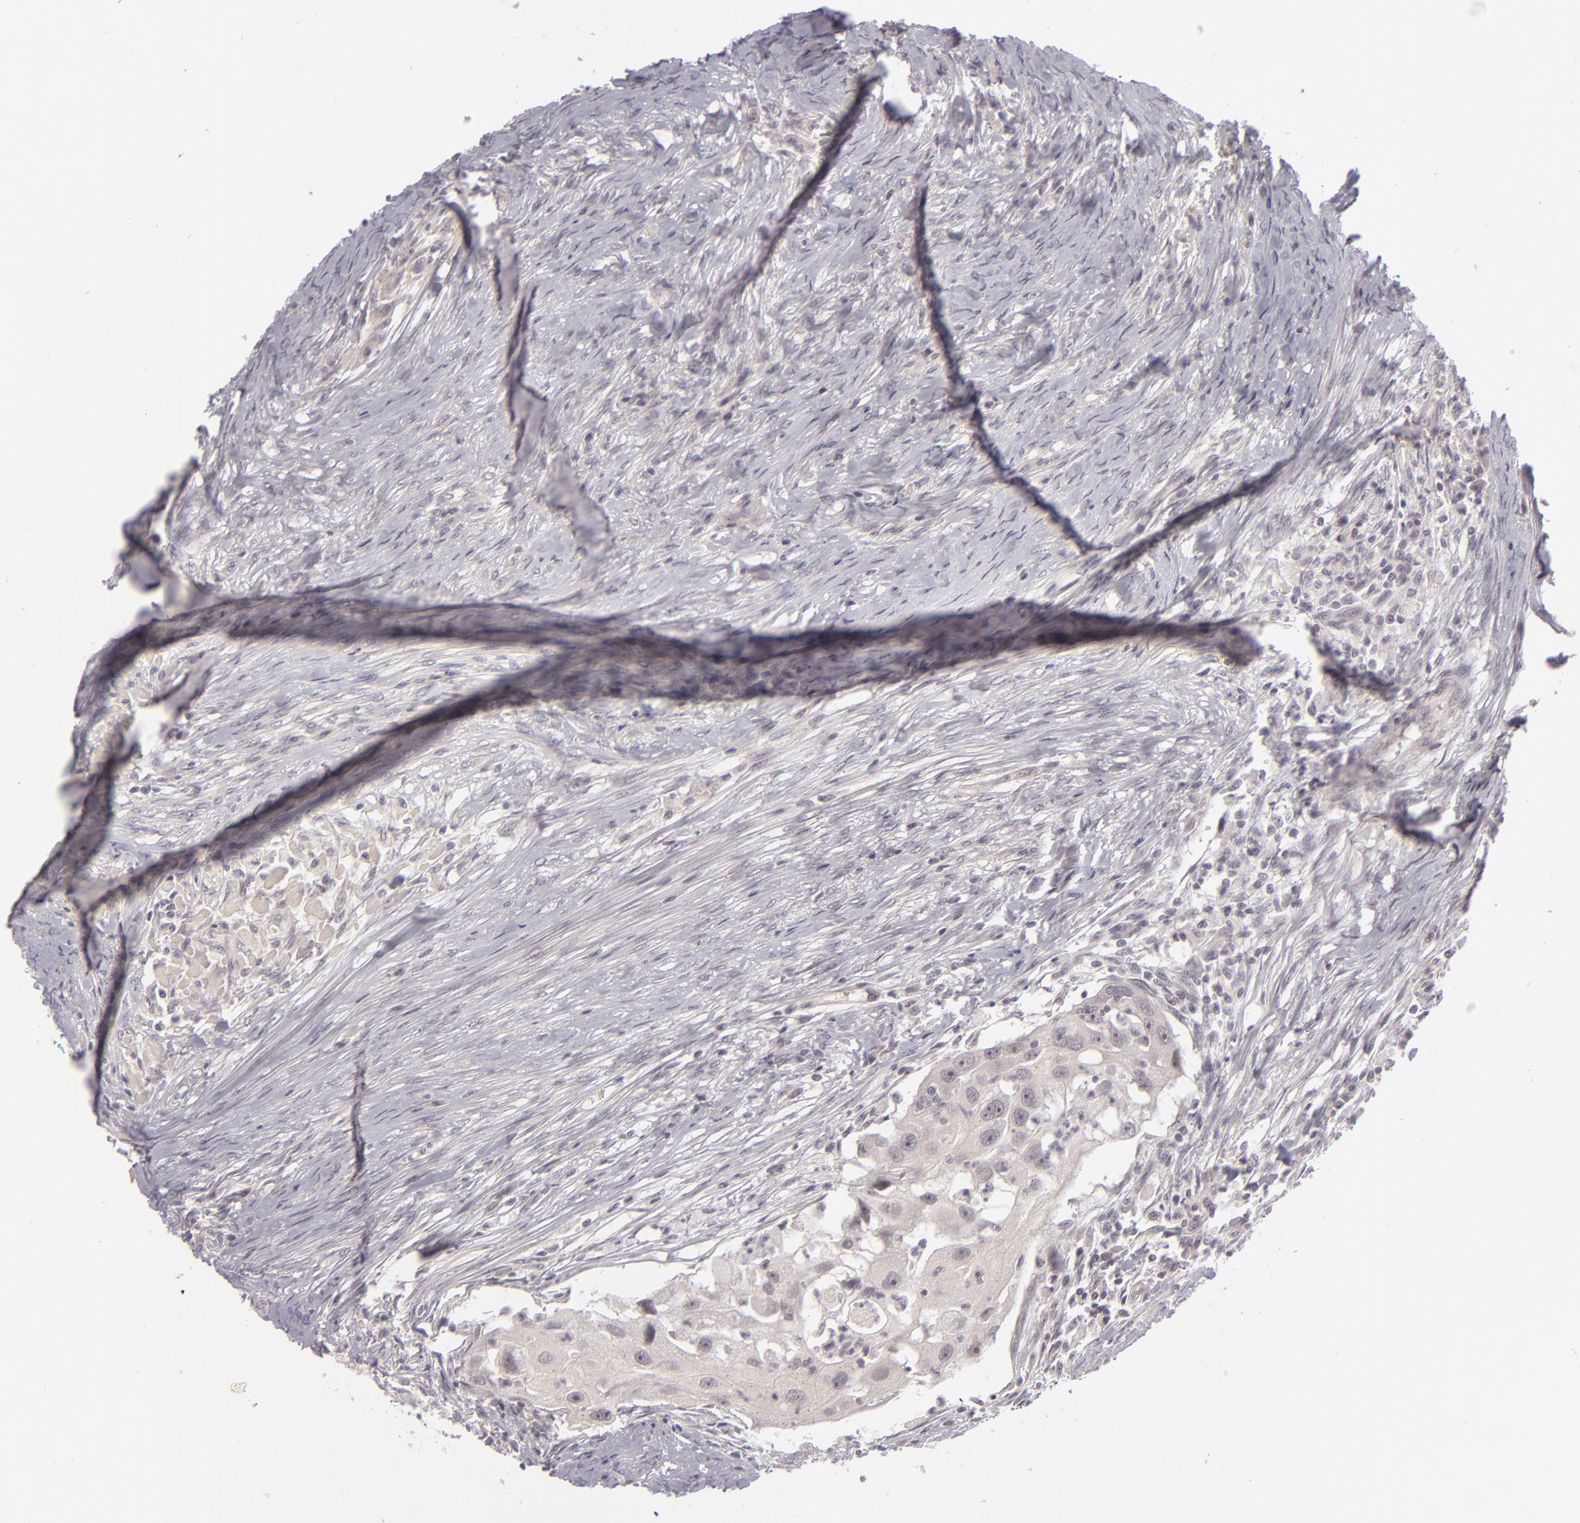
{"staining": {"intensity": "weak", "quantity": ">75%", "location": "cytoplasmic/membranous"}, "tissue": "head and neck cancer", "cell_type": "Tumor cells", "image_type": "cancer", "snomed": [{"axis": "morphology", "description": "Squamous cell carcinoma, NOS"}, {"axis": "topography", "description": "Head-Neck"}], "caption": "Head and neck cancer (squamous cell carcinoma) stained with immunohistochemistry (IHC) exhibits weak cytoplasmic/membranous positivity in about >75% of tumor cells.", "gene": "DLG3", "patient": {"sex": "male", "age": 64}}